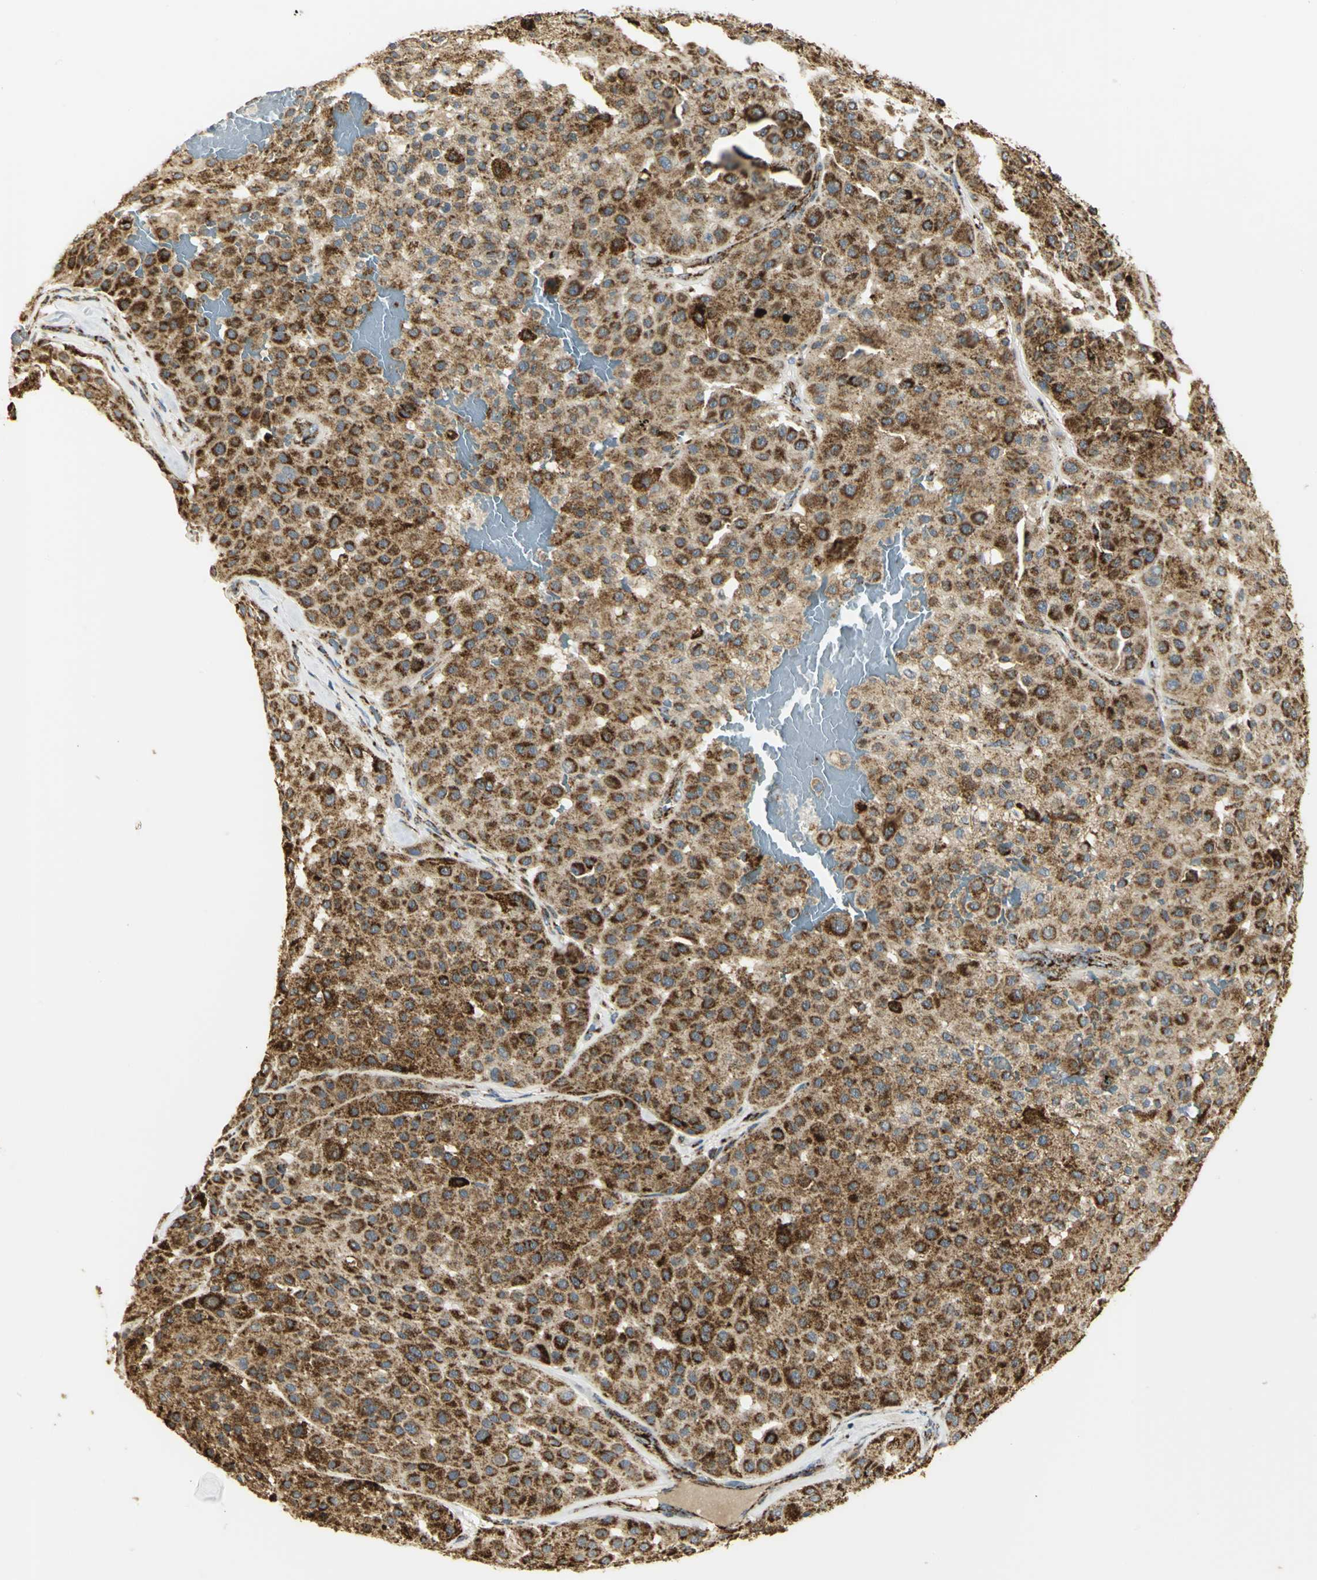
{"staining": {"intensity": "strong", "quantity": ">75%", "location": "cytoplasmic/membranous"}, "tissue": "melanoma", "cell_type": "Tumor cells", "image_type": "cancer", "snomed": [{"axis": "morphology", "description": "Normal tissue, NOS"}, {"axis": "morphology", "description": "Malignant melanoma, Metastatic site"}, {"axis": "topography", "description": "Skin"}], "caption": "Immunohistochemistry (IHC) (DAB) staining of melanoma displays strong cytoplasmic/membranous protein staining in about >75% of tumor cells. (Stains: DAB in brown, nuclei in blue, Microscopy: brightfield microscopy at high magnification).", "gene": "VDAC1", "patient": {"sex": "male", "age": 41}}